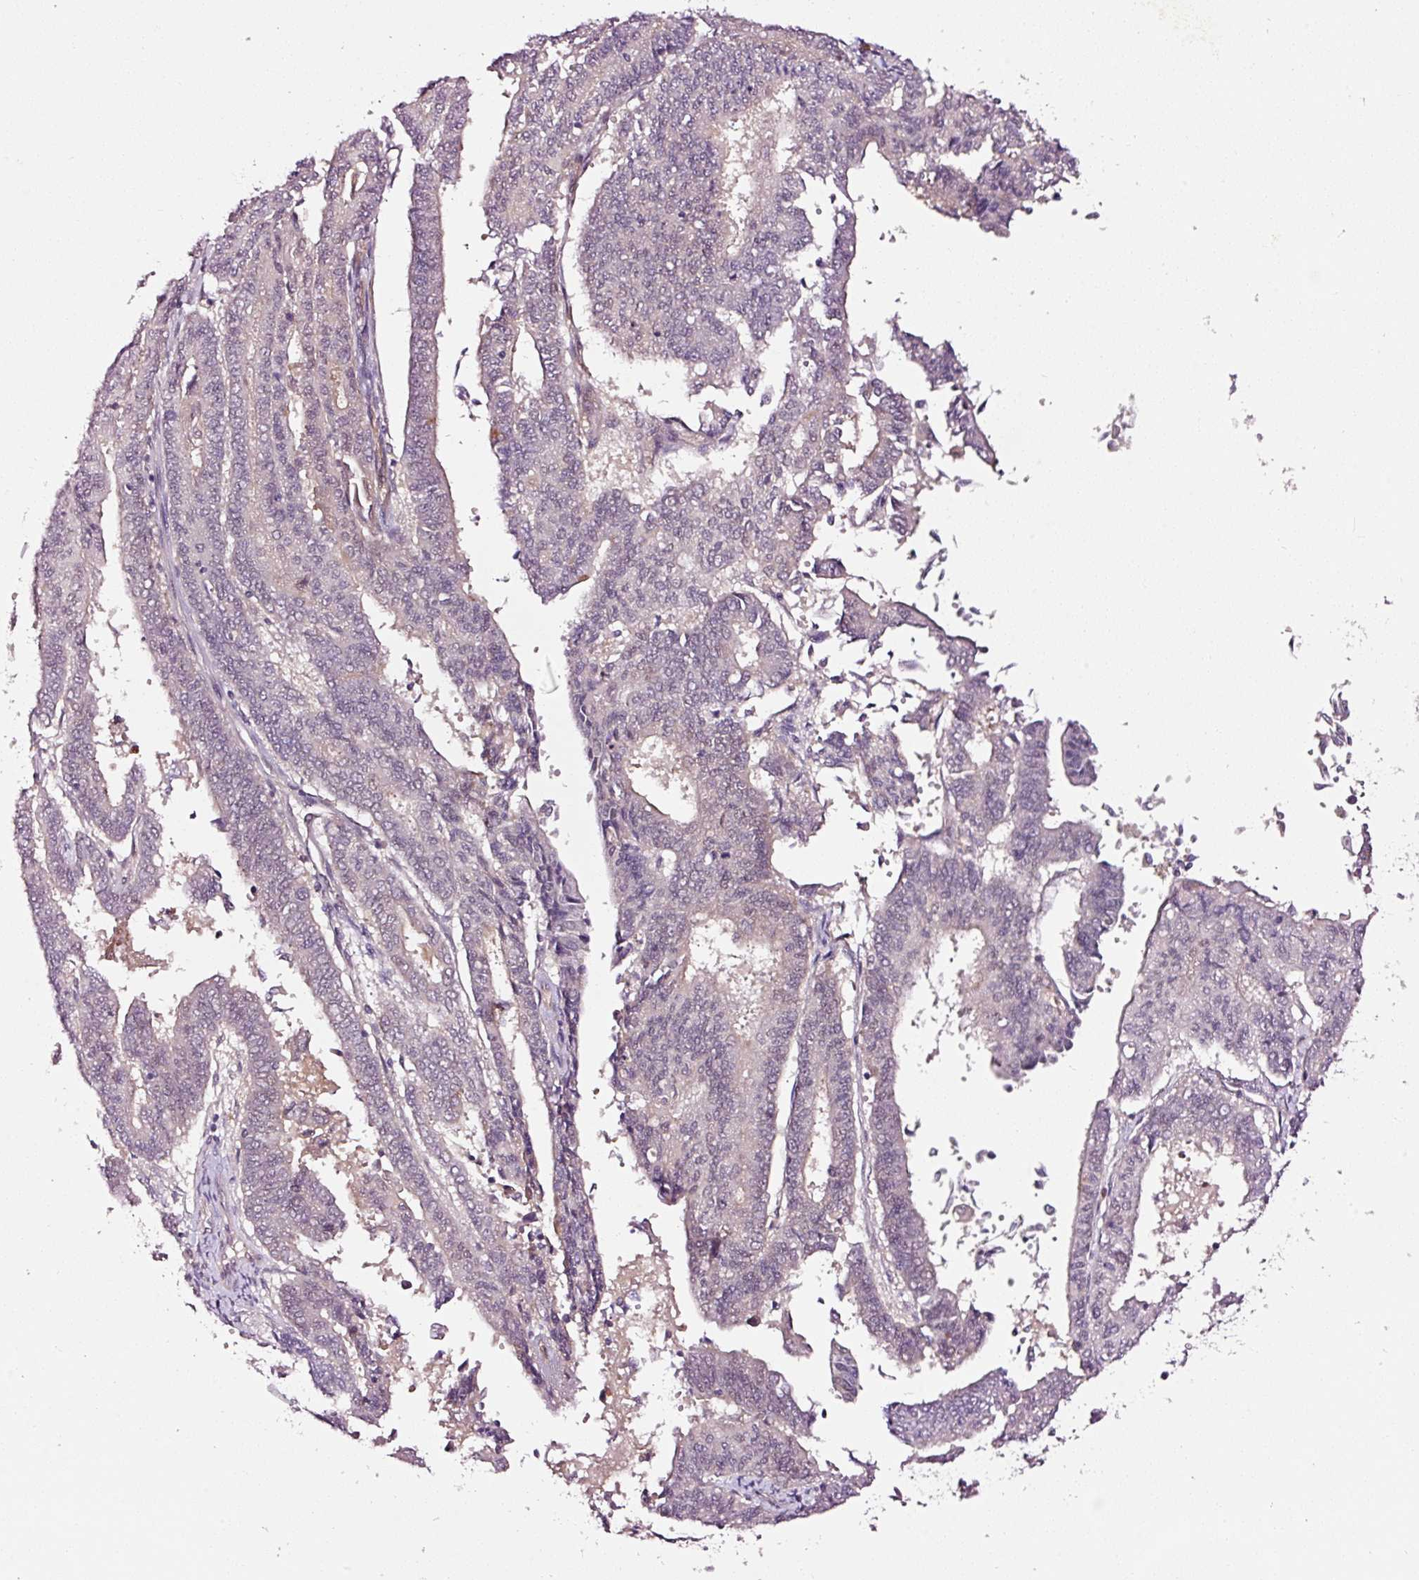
{"staining": {"intensity": "negative", "quantity": "none", "location": "none"}, "tissue": "endometrial cancer", "cell_type": "Tumor cells", "image_type": "cancer", "snomed": [{"axis": "morphology", "description": "Adenocarcinoma, NOS"}, {"axis": "topography", "description": "Endometrium"}], "caption": "Tumor cells show no significant protein staining in endometrial cancer.", "gene": "ABCB4", "patient": {"sex": "female", "age": 59}}